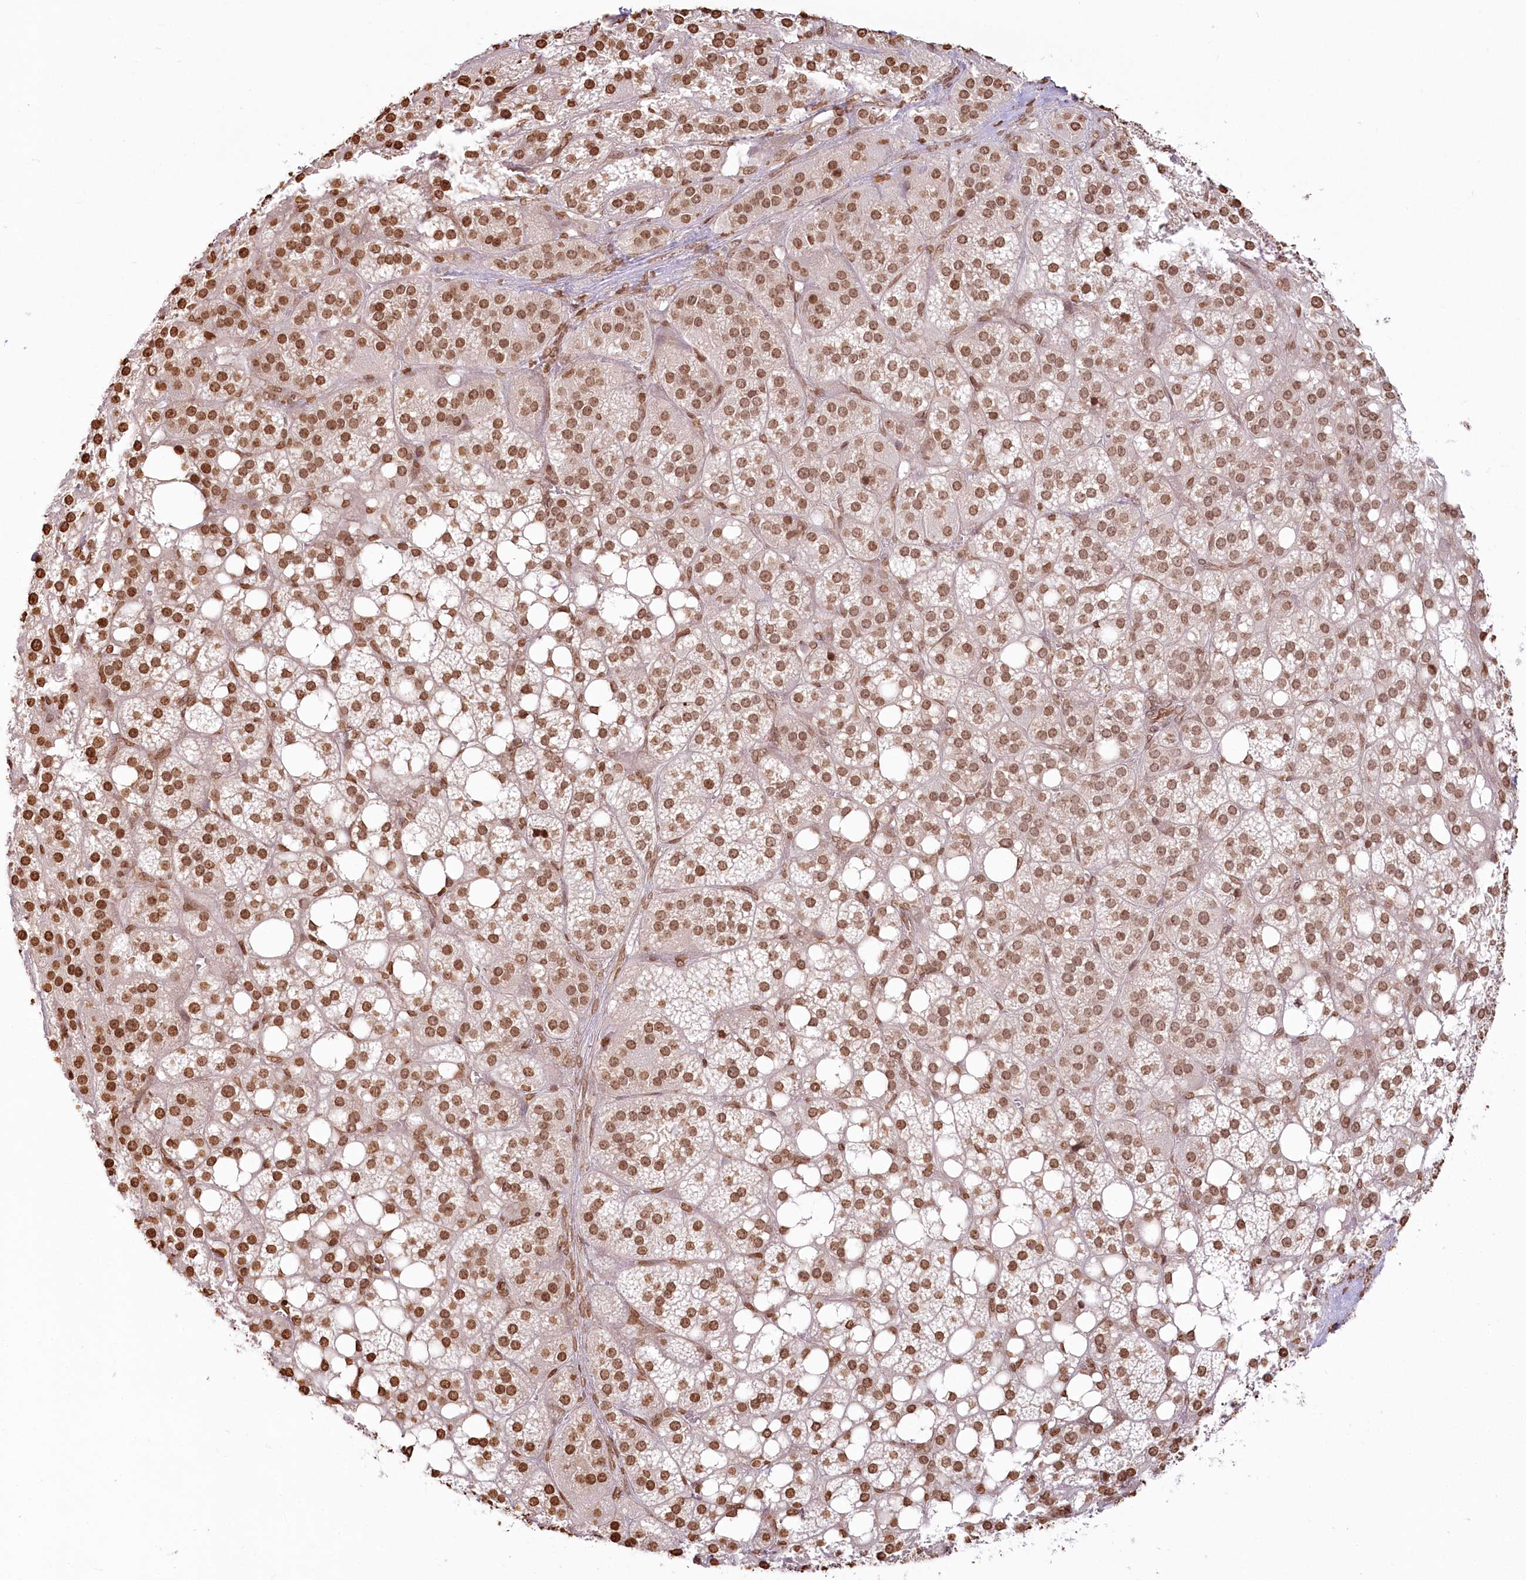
{"staining": {"intensity": "moderate", "quantity": ">75%", "location": "nuclear"}, "tissue": "adrenal gland", "cell_type": "Glandular cells", "image_type": "normal", "snomed": [{"axis": "morphology", "description": "Normal tissue, NOS"}, {"axis": "topography", "description": "Adrenal gland"}], "caption": "Immunohistochemical staining of normal adrenal gland demonstrates >75% levels of moderate nuclear protein staining in about >75% of glandular cells.", "gene": "FAM13A", "patient": {"sex": "female", "age": 59}}